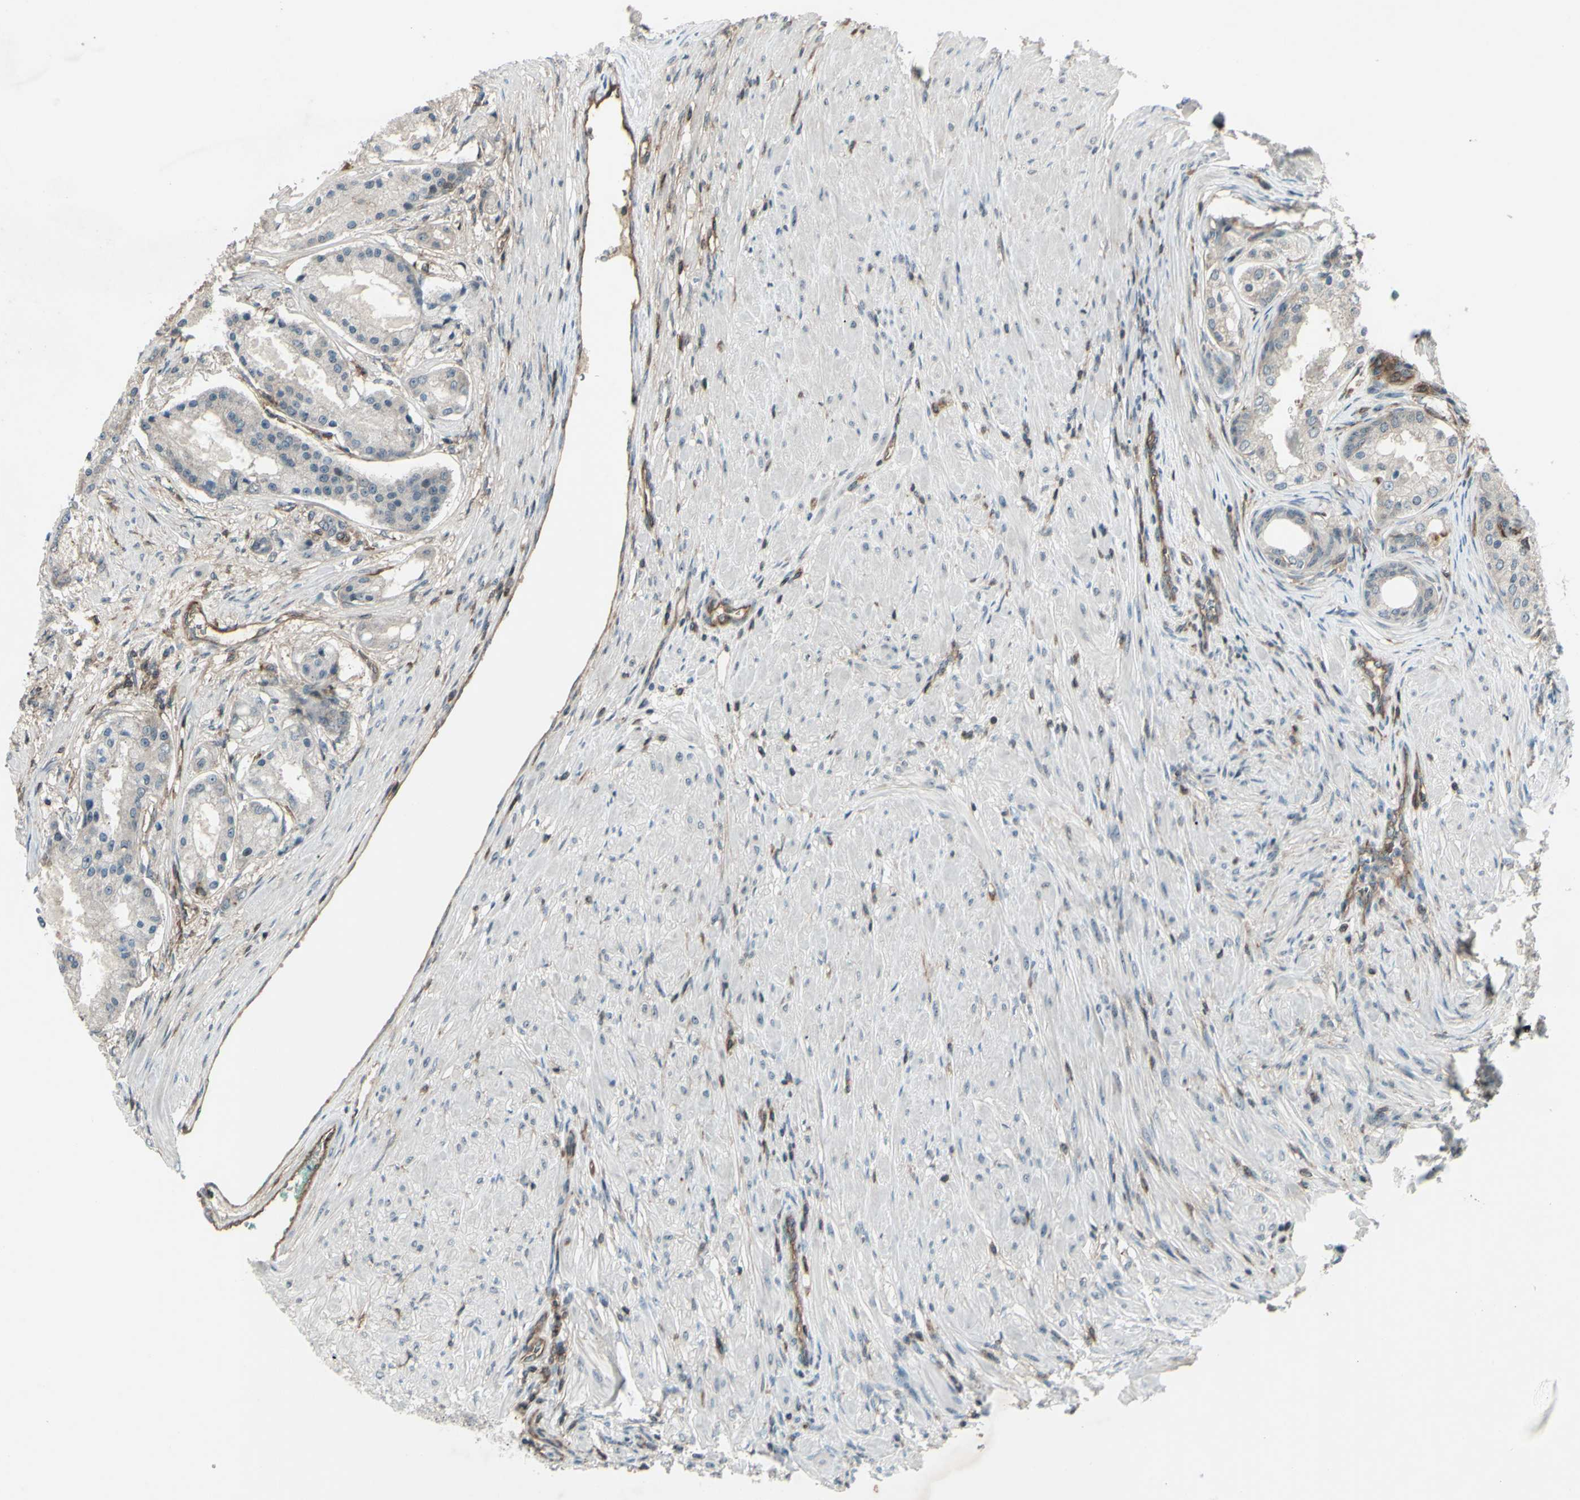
{"staining": {"intensity": "negative", "quantity": "none", "location": "none"}, "tissue": "prostate cancer", "cell_type": "Tumor cells", "image_type": "cancer", "snomed": [{"axis": "morphology", "description": "Adenocarcinoma, High grade"}, {"axis": "topography", "description": "Prostate"}], "caption": "An image of prostate cancer stained for a protein reveals no brown staining in tumor cells. Brightfield microscopy of immunohistochemistry (IHC) stained with DAB (3,3'-diaminobenzidine) (brown) and hematoxylin (blue), captured at high magnification.", "gene": "FXYD5", "patient": {"sex": "male", "age": 59}}